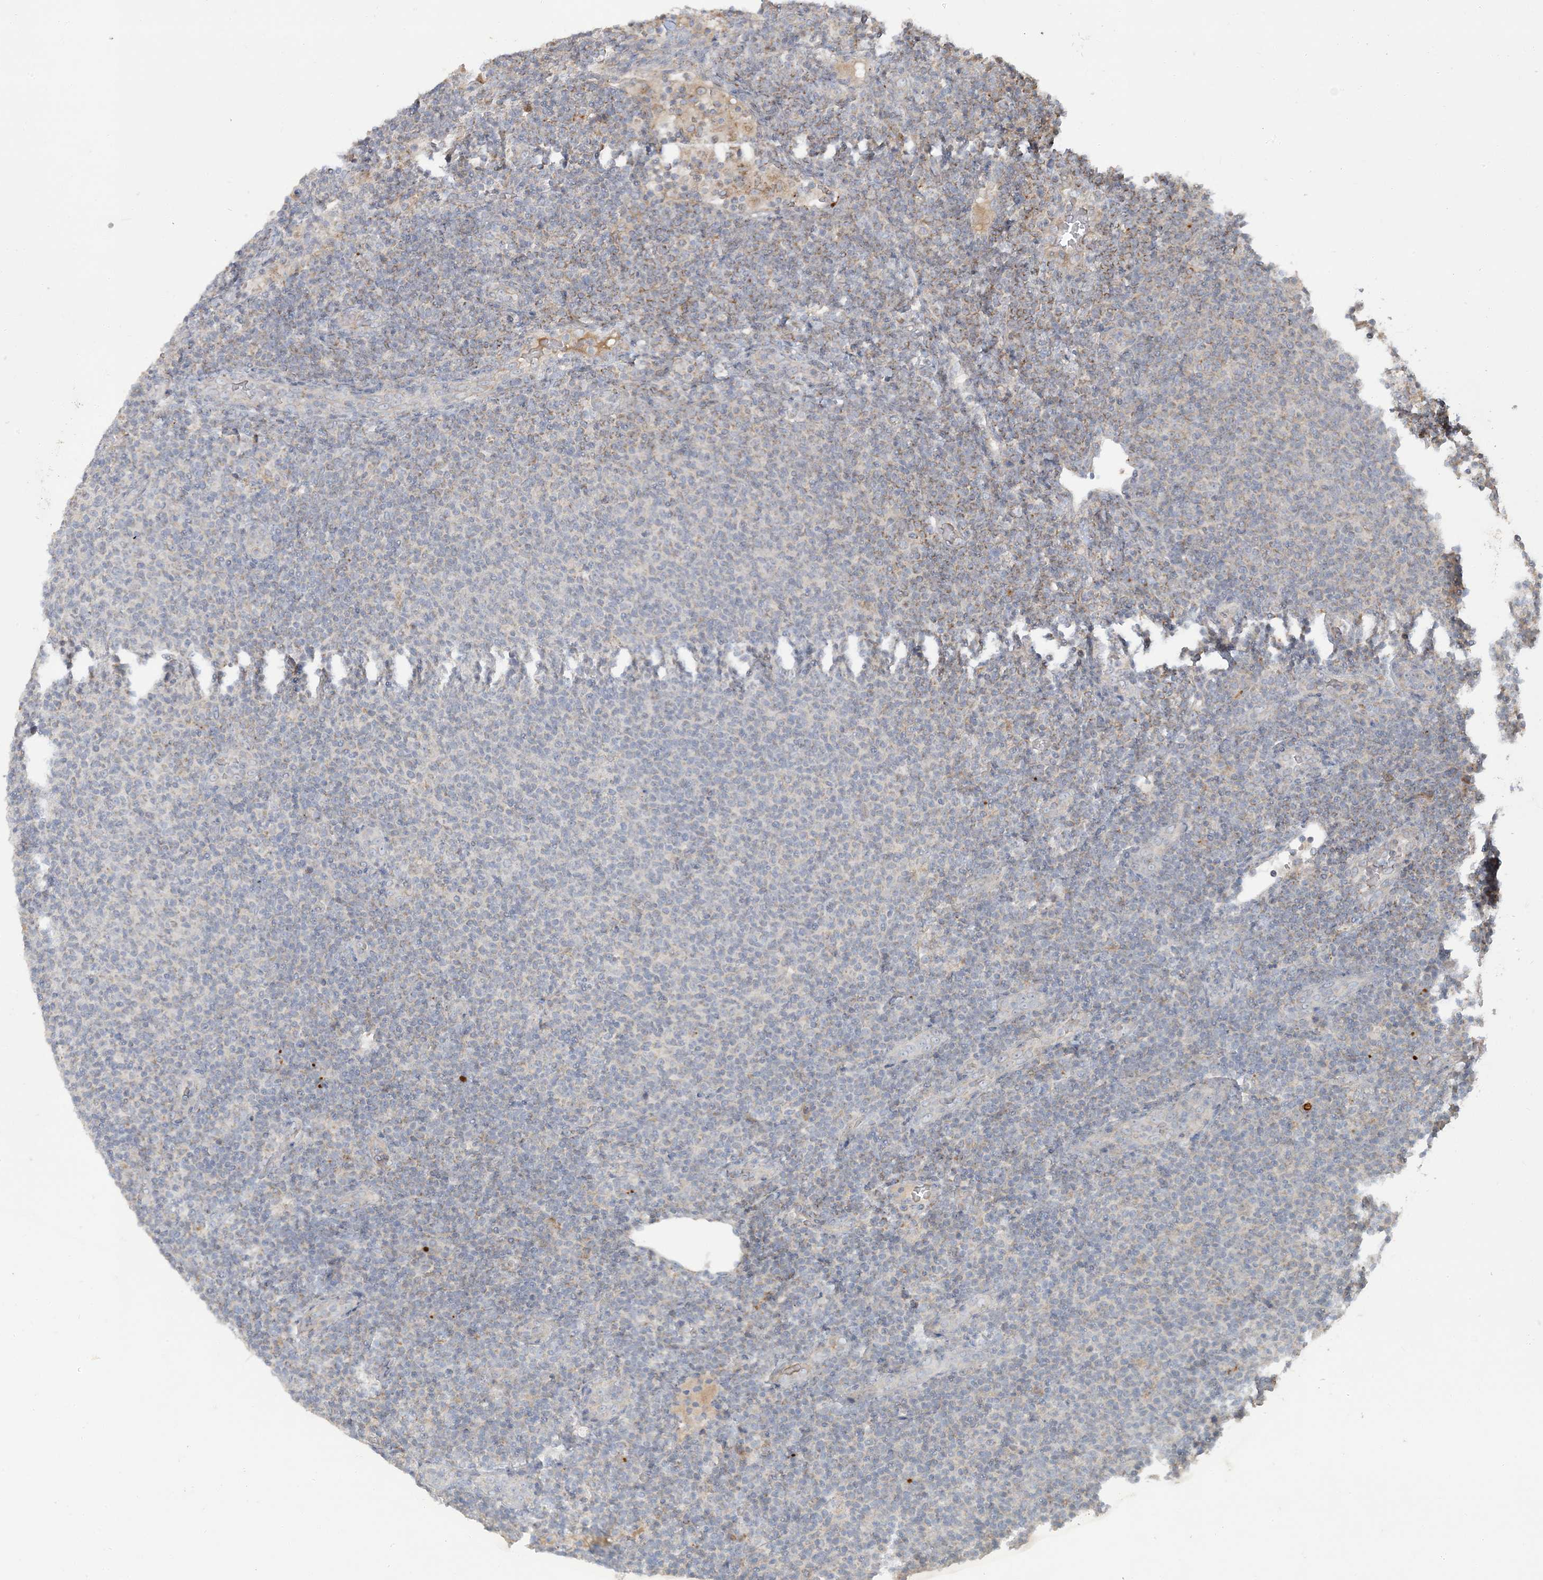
{"staining": {"intensity": "moderate", "quantity": "<25%", "location": "cytoplasmic/membranous"}, "tissue": "lymphoma", "cell_type": "Tumor cells", "image_type": "cancer", "snomed": [{"axis": "morphology", "description": "Malignant lymphoma, non-Hodgkin's type, Low grade"}, {"axis": "topography", "description": "Lymph node"}], "caption": "The immunohistochemical stain shows moderate cytoplasmic/membranous staining in tumor cells of malignant lymphoma, non-Hodgkin's type (low-grade) tissue.", "gene": "LTN1", "patient": {"sex": "male", "age": 66}}